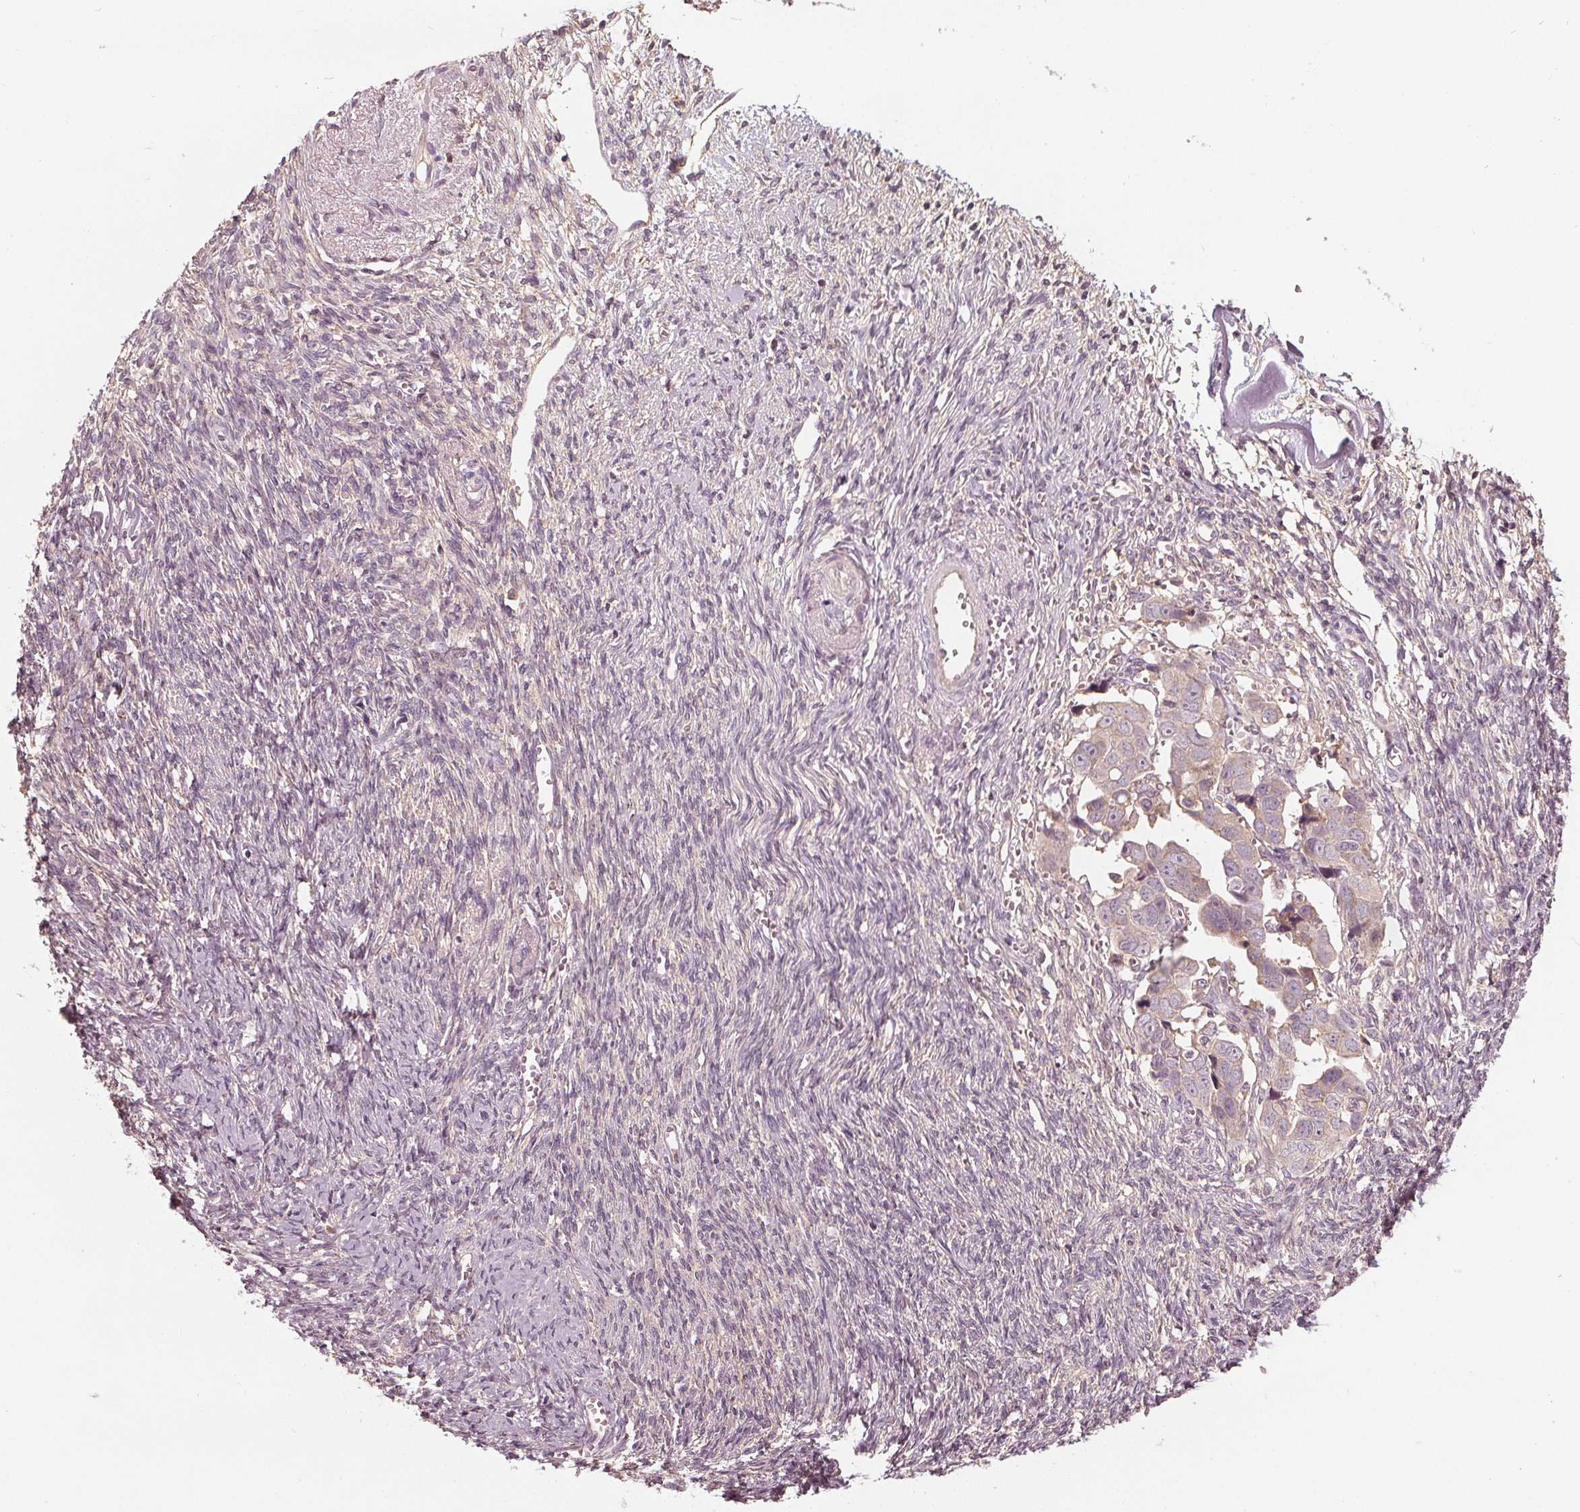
{"staining": {"intensity": "weak", "quantity": "<25%", "location": "cytoplasmic/membranous"}, "tissue": "ovarian cancer", "cell_type": "Tumor cells", "image_type": "cancer", "snomed": [{"axis": "morphology", "description": "Cystadenocarcinoma, serous, NOS"}, {"axis": "topography", "description": "Ovary"}], "caption": "Immunohistochemistry histopathology image of neoplastic tissue: human serous cystadenocarcinoma (ovarian) stained with DAB (3,3'-diaminobenzidine) shows no significant protein positivity in tumor cells.", "gene": "GNB2", "patient": {"sex": "female", "age": 59}}